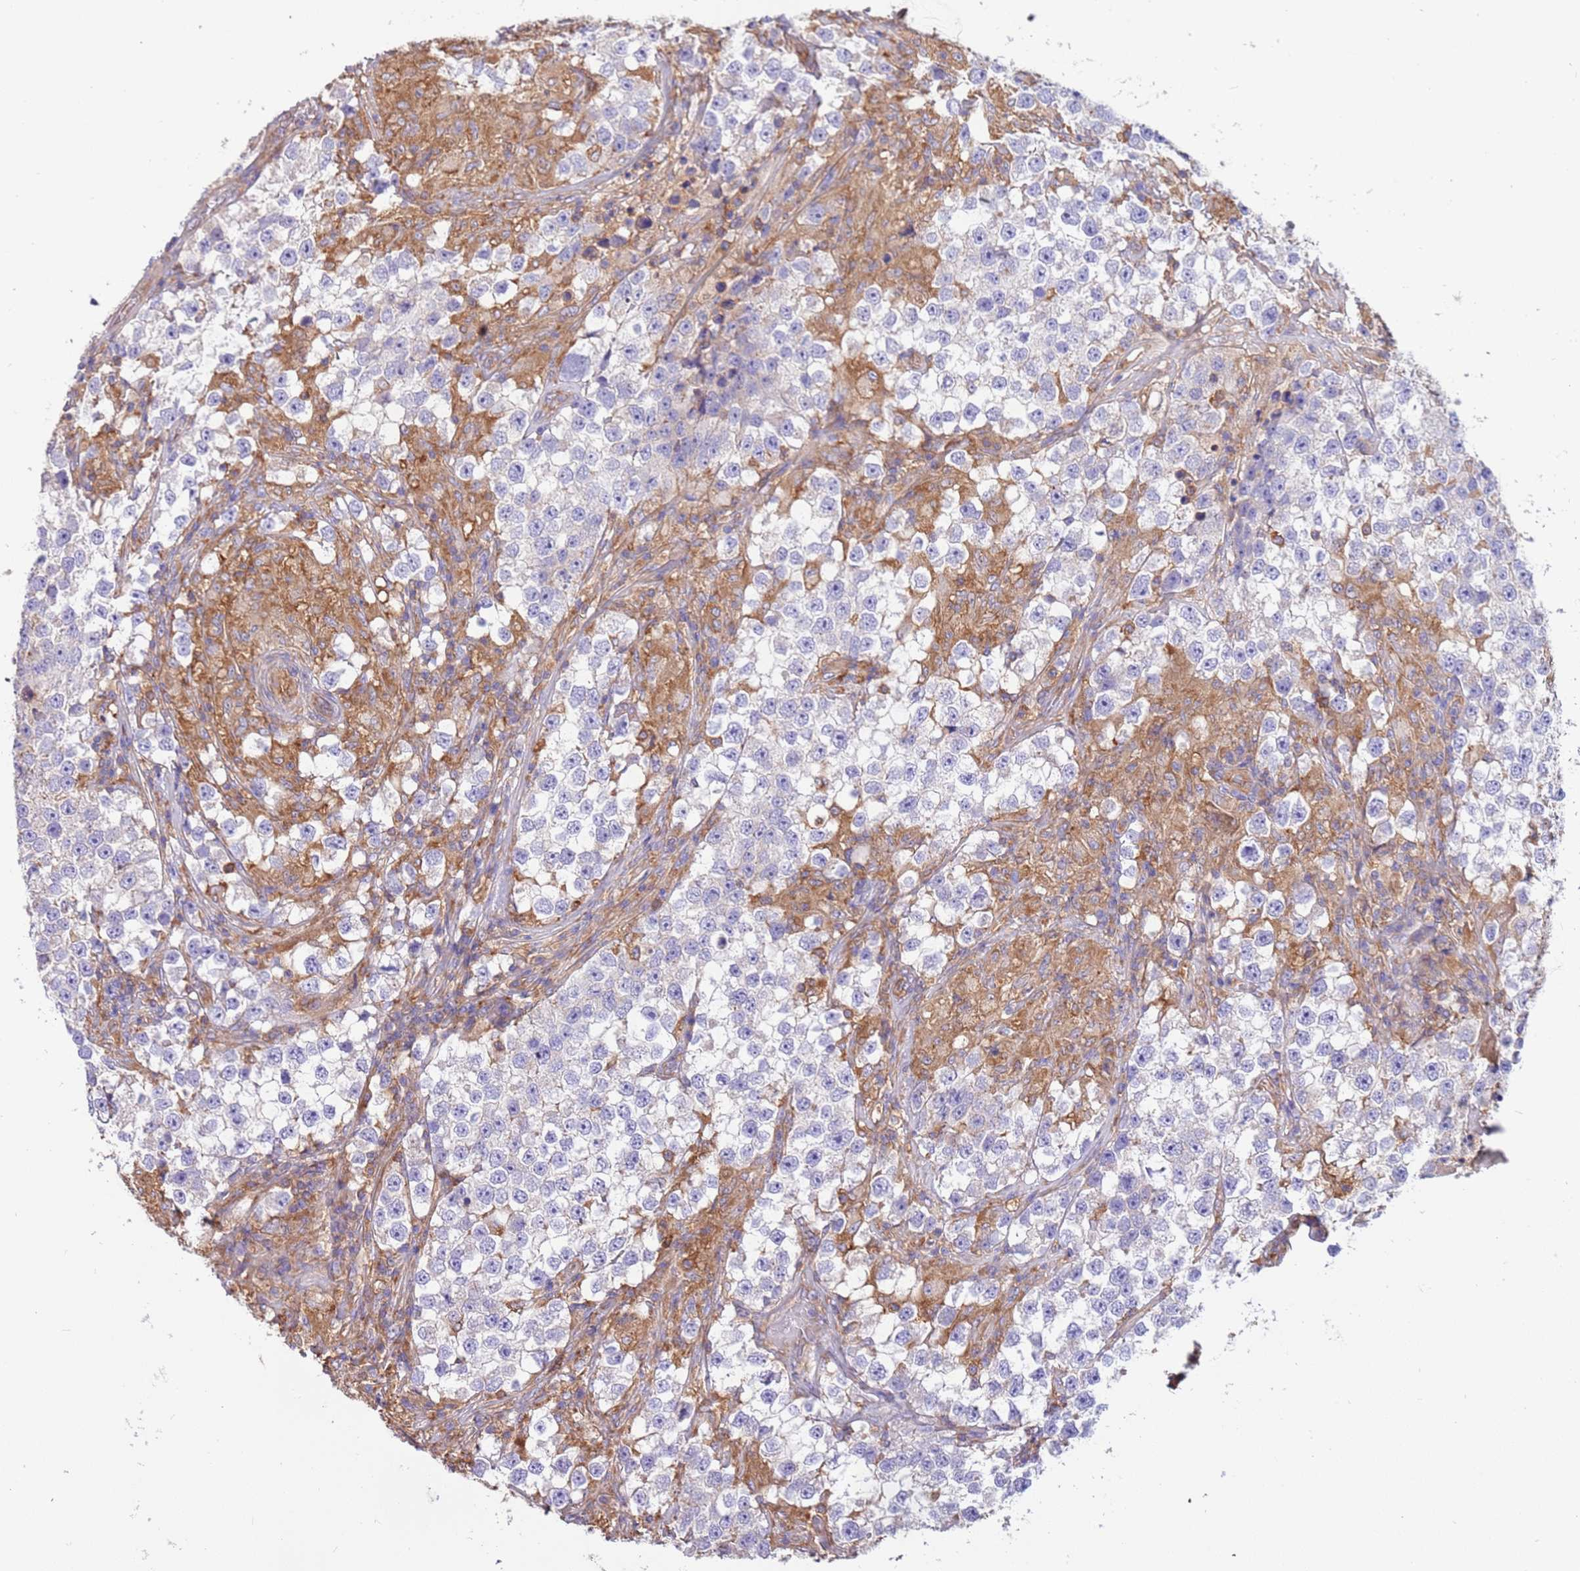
{"staining": {"intensity": "negative", "quantity": "none", "location": "none"}, "tissue": "testis cancer", "cell_type": "Tumor cells", "image_type": "cancer", "snomed": [{"axis": "morphology", "description": "Seminoma, NOS"}, {"axis": "topography", "description": "Testis"}], "caption": "Seminoma (testis) was stained to show a protein in brown. There is no significant expression in tumor cells.", "gene": "NAALADL1", "patient": {"sex": "male", "age": 46}}